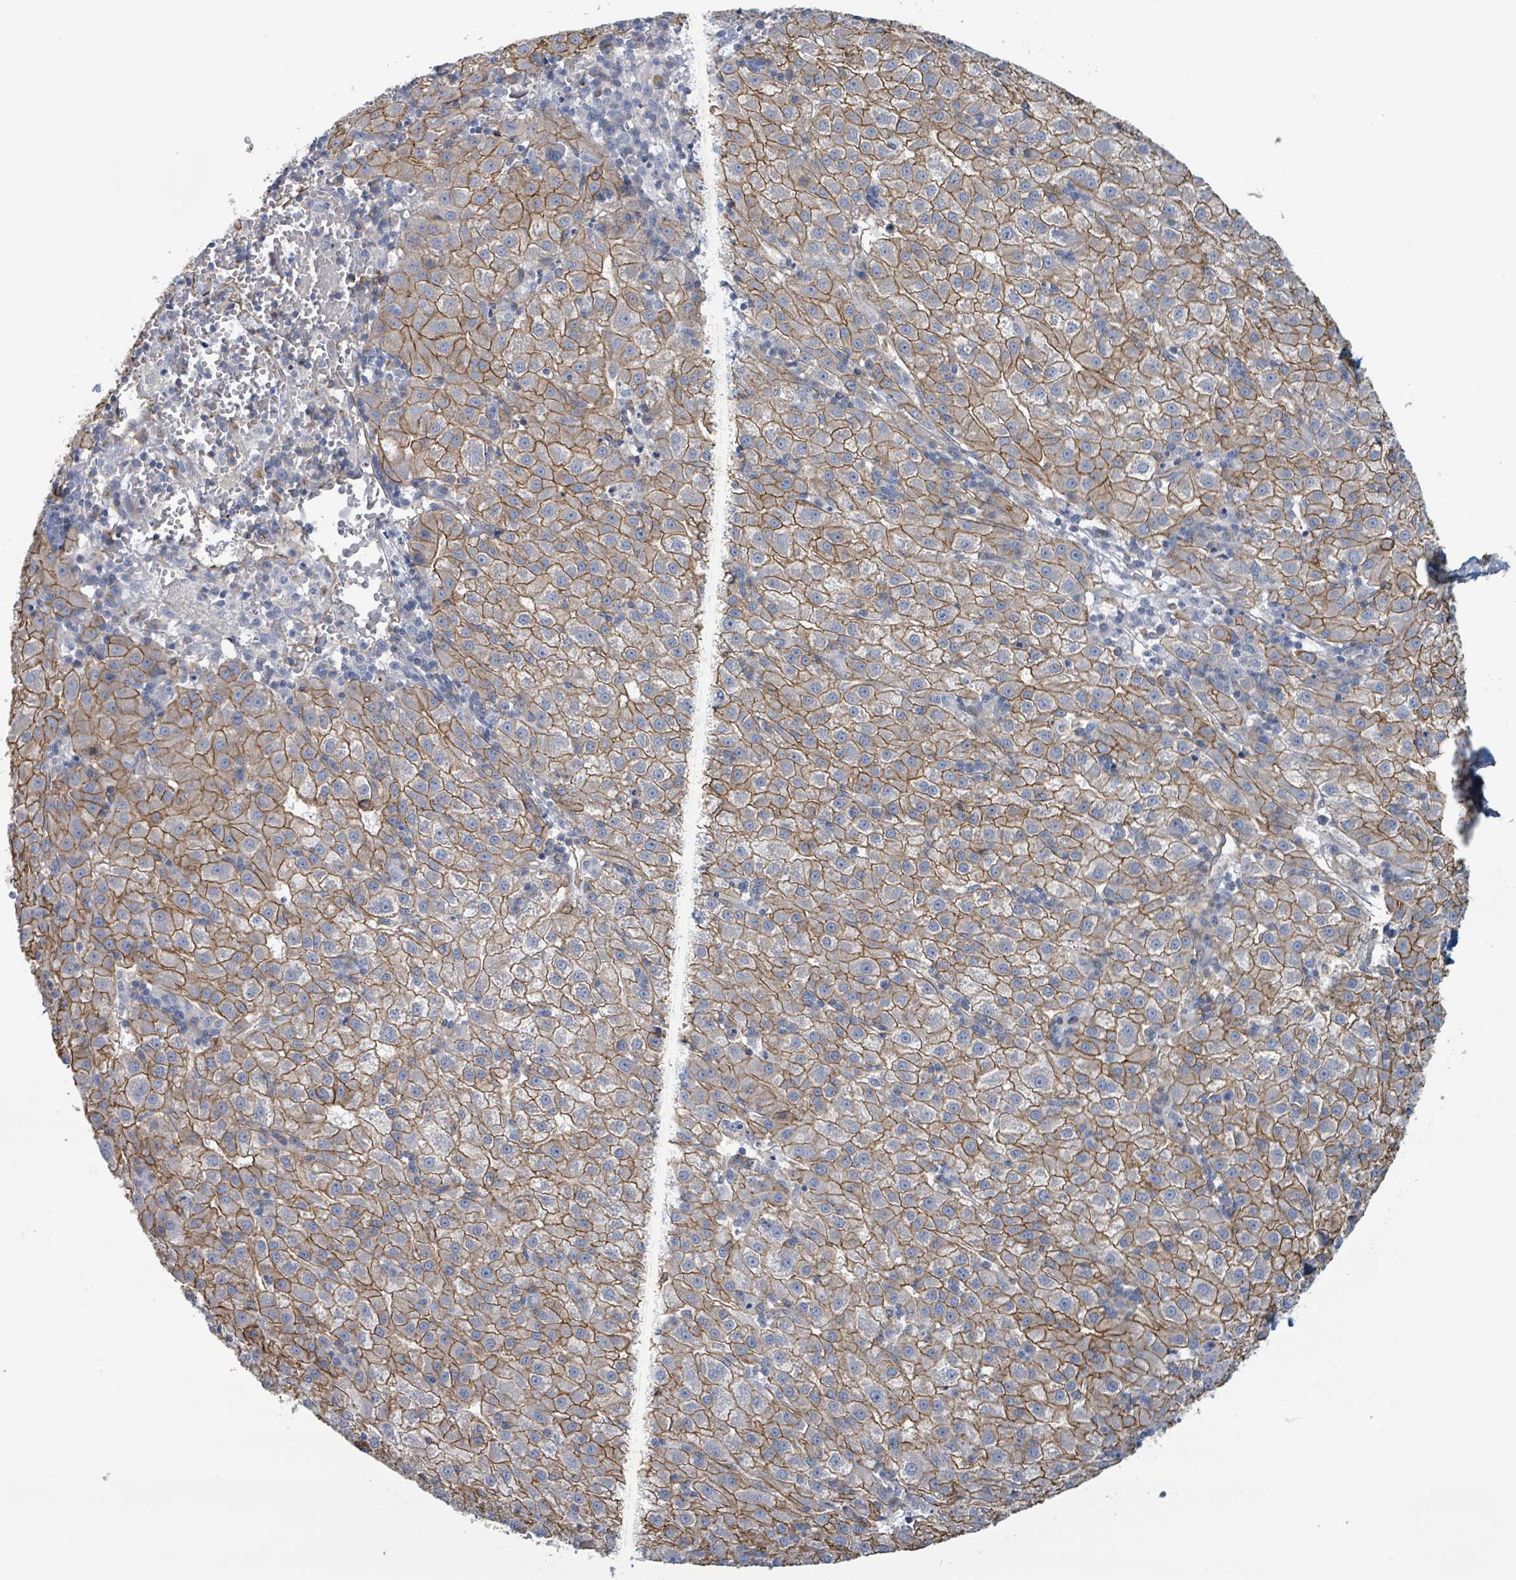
{"staining": {"intensity": "moderate", "quantity": ">75%", "location": "cytoplasmic/membranous"}, "tissue": "liver cancer", "cell_type": "Tumor cells", "image_type": "cancer", "snomed": [{"axis": "morphology", "description": "Carcinoma, Hepatocellular, NOS"}, {"axis": "topography", "description": "Liver"}], "caption": "A brown stain labels moderate cytoplasmic/membranous staining of a protein in human liver cancer (hepatocellular carcinoma) tumor cells.", "gene": "LDOC1", "patient": {"sex": "male", "age": 76}}